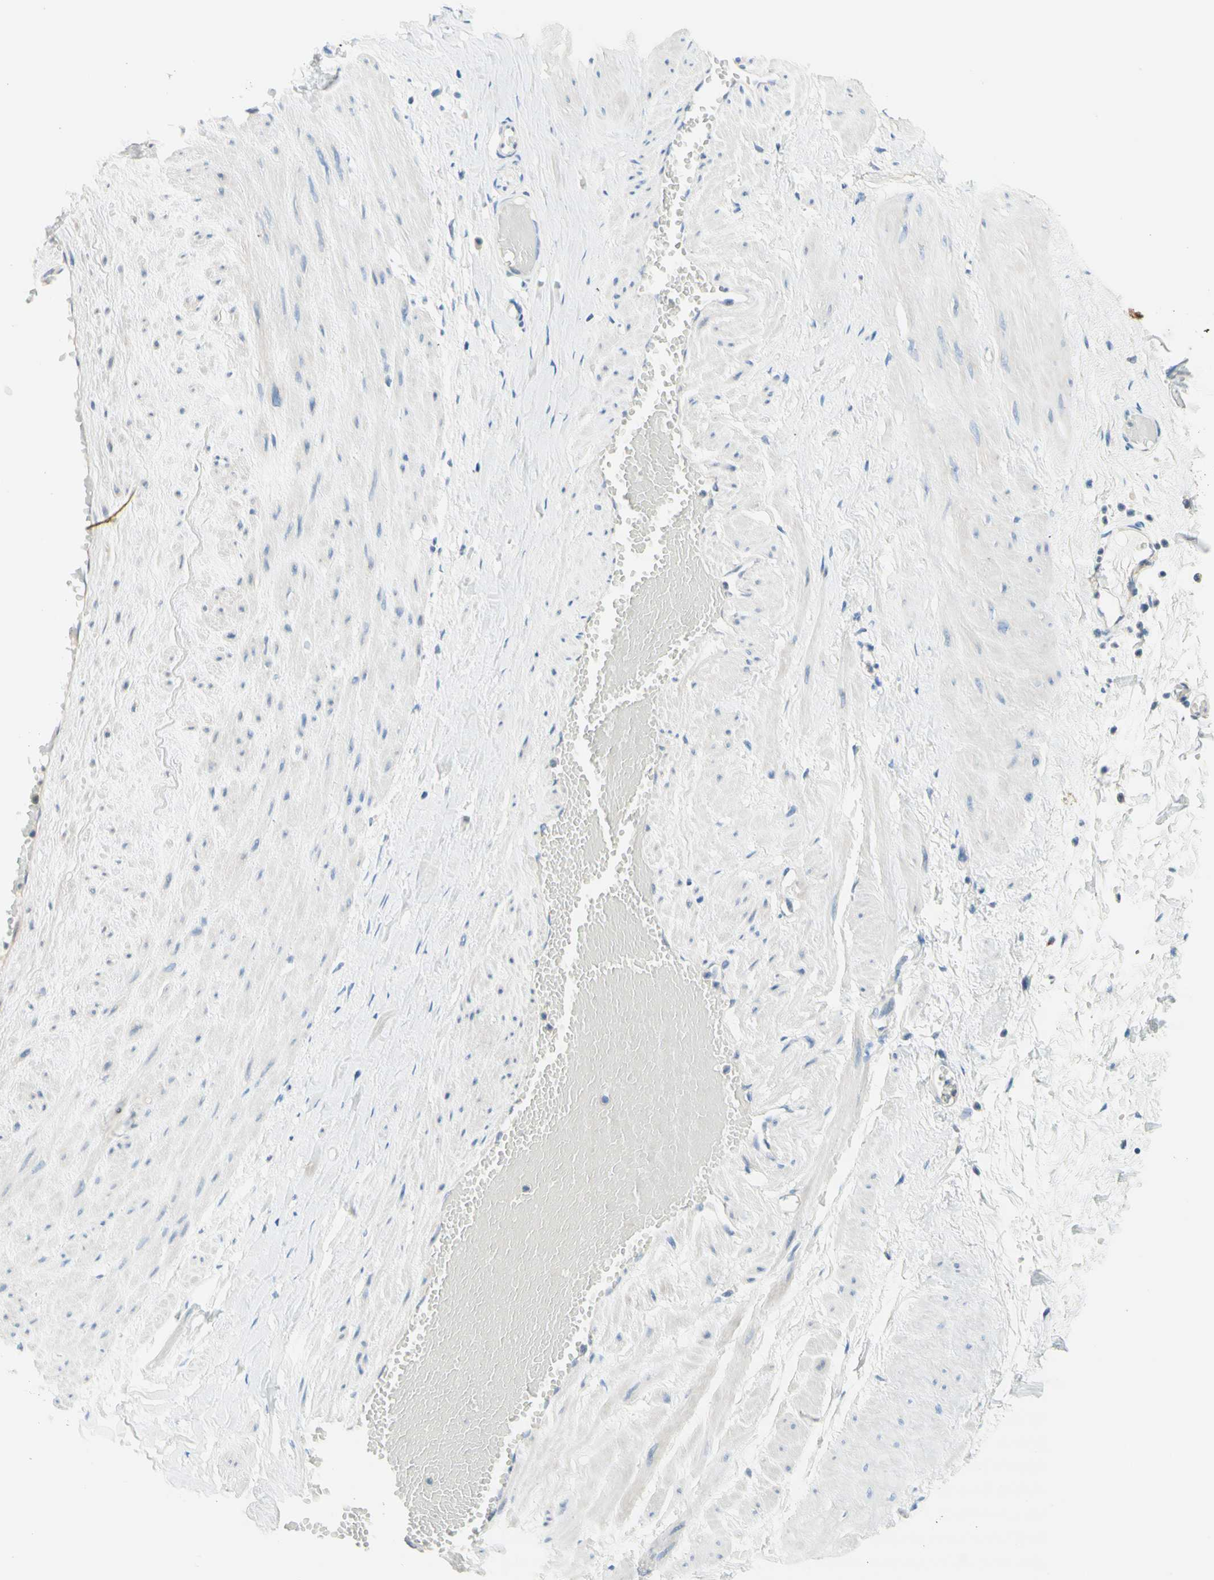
{"staining": {"intensity": "negative", "quantity": "none", "location": "none"}, "tissue": "adipose tissue", "cell_type": "Adipocytes", "image_type": "normal", "snomed": [{"axis": "morphology", "description": "Normal tissue, NOS"}, {"axis": "topography", "description": "Soft tissue"}, {"axis": "topography", "description": "Vascular tissue"}], "caption": "Human adipose tissue stained for a protein using immunohistochemistry (IHC) exhibits no positivity in adipocytes.", "gene": "F3", "patient": {"sex": "female", "age": 35}}